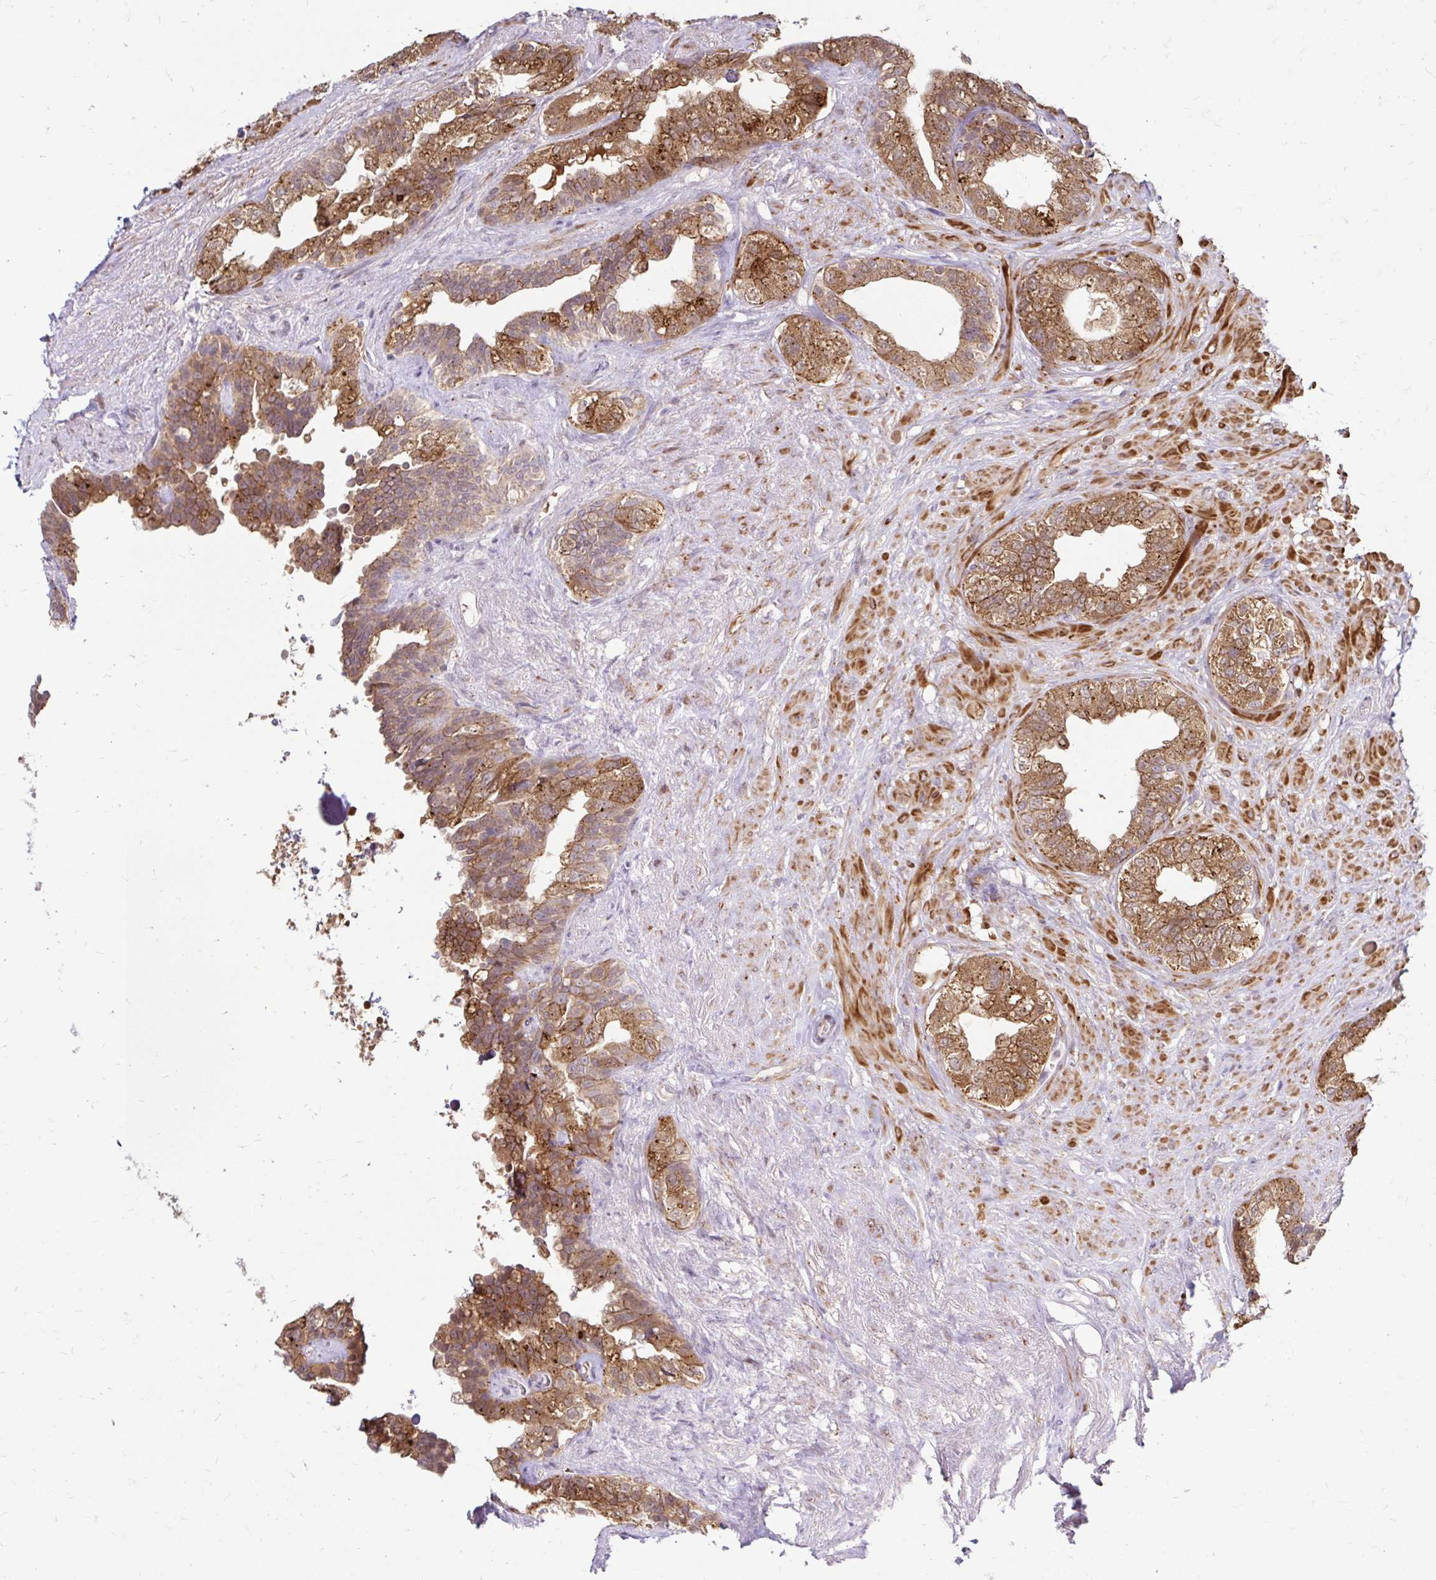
{"staining": {"intensity": "moderate", "quantity": ">75%", "location": "cytoplasmic/membranous"}, "tissue": "seminal vesicle", "cell_type": "Glandular cells", "image_type": "normal", "snomed": [{"axis": "morphology", "description": "Normal tissue, NOS"}, {"axis": "topography", "description": "Seminal veicle"}, {"axis": "topography", "description": "Peripheral nerve tissue"}], "caption": "A micrograph of seminal vesicle stained for a protein shows moderate cytoplasmic/membranous brown staining in glandular cells. The staining was performed using DAB to visualize the protein expression in brown, while the nuclei were stained in blue with hematoxylin (Magnification: 20x).", "gene": "ARHGEF37", "patient": {"sex": "male", "age": 76}}